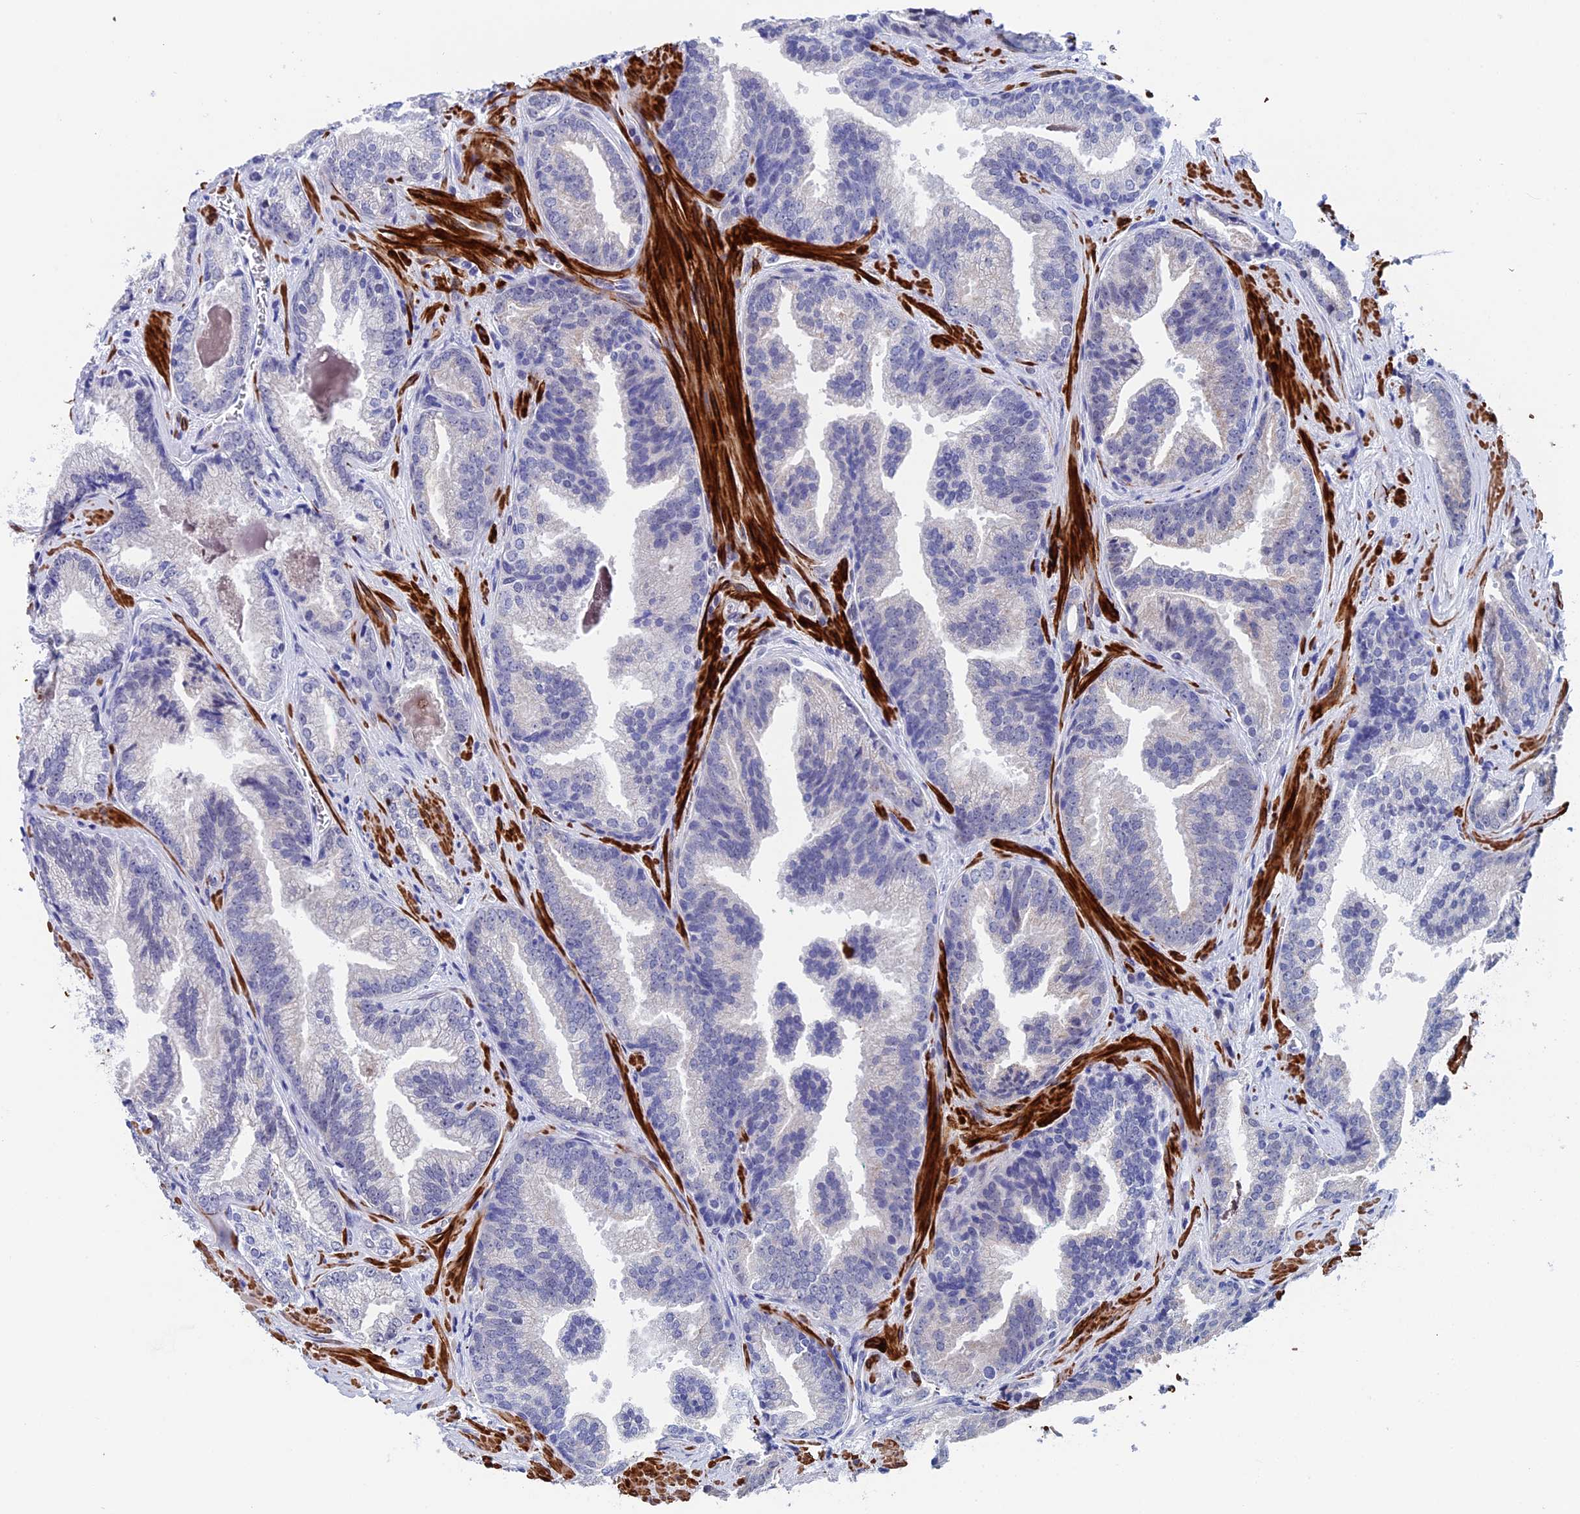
{"staining": {"intensity": "negative", "quantity": "none", "location": "none"}, "tissue": "prostate cancer", "cell_type": "Tumor cells", "image_type": "cancer", "snomed": [{"axis": "morphology", "description": "Adenocarcinoma, High grade"}, {"axis": "topography", "description": "Prostate"}], "caption": "A photomicrograph of prostate adenocarcinoma (high-grade) stained for a protein demonstrates no brown staining in tumor cells. Brightfield microscopy of immunohistochemistry stained with DAB (brown) and hematoxylin (blue), captured at high magnification.", "gene": "WDR83", "patient": {"sex": "male", "age": 63}}